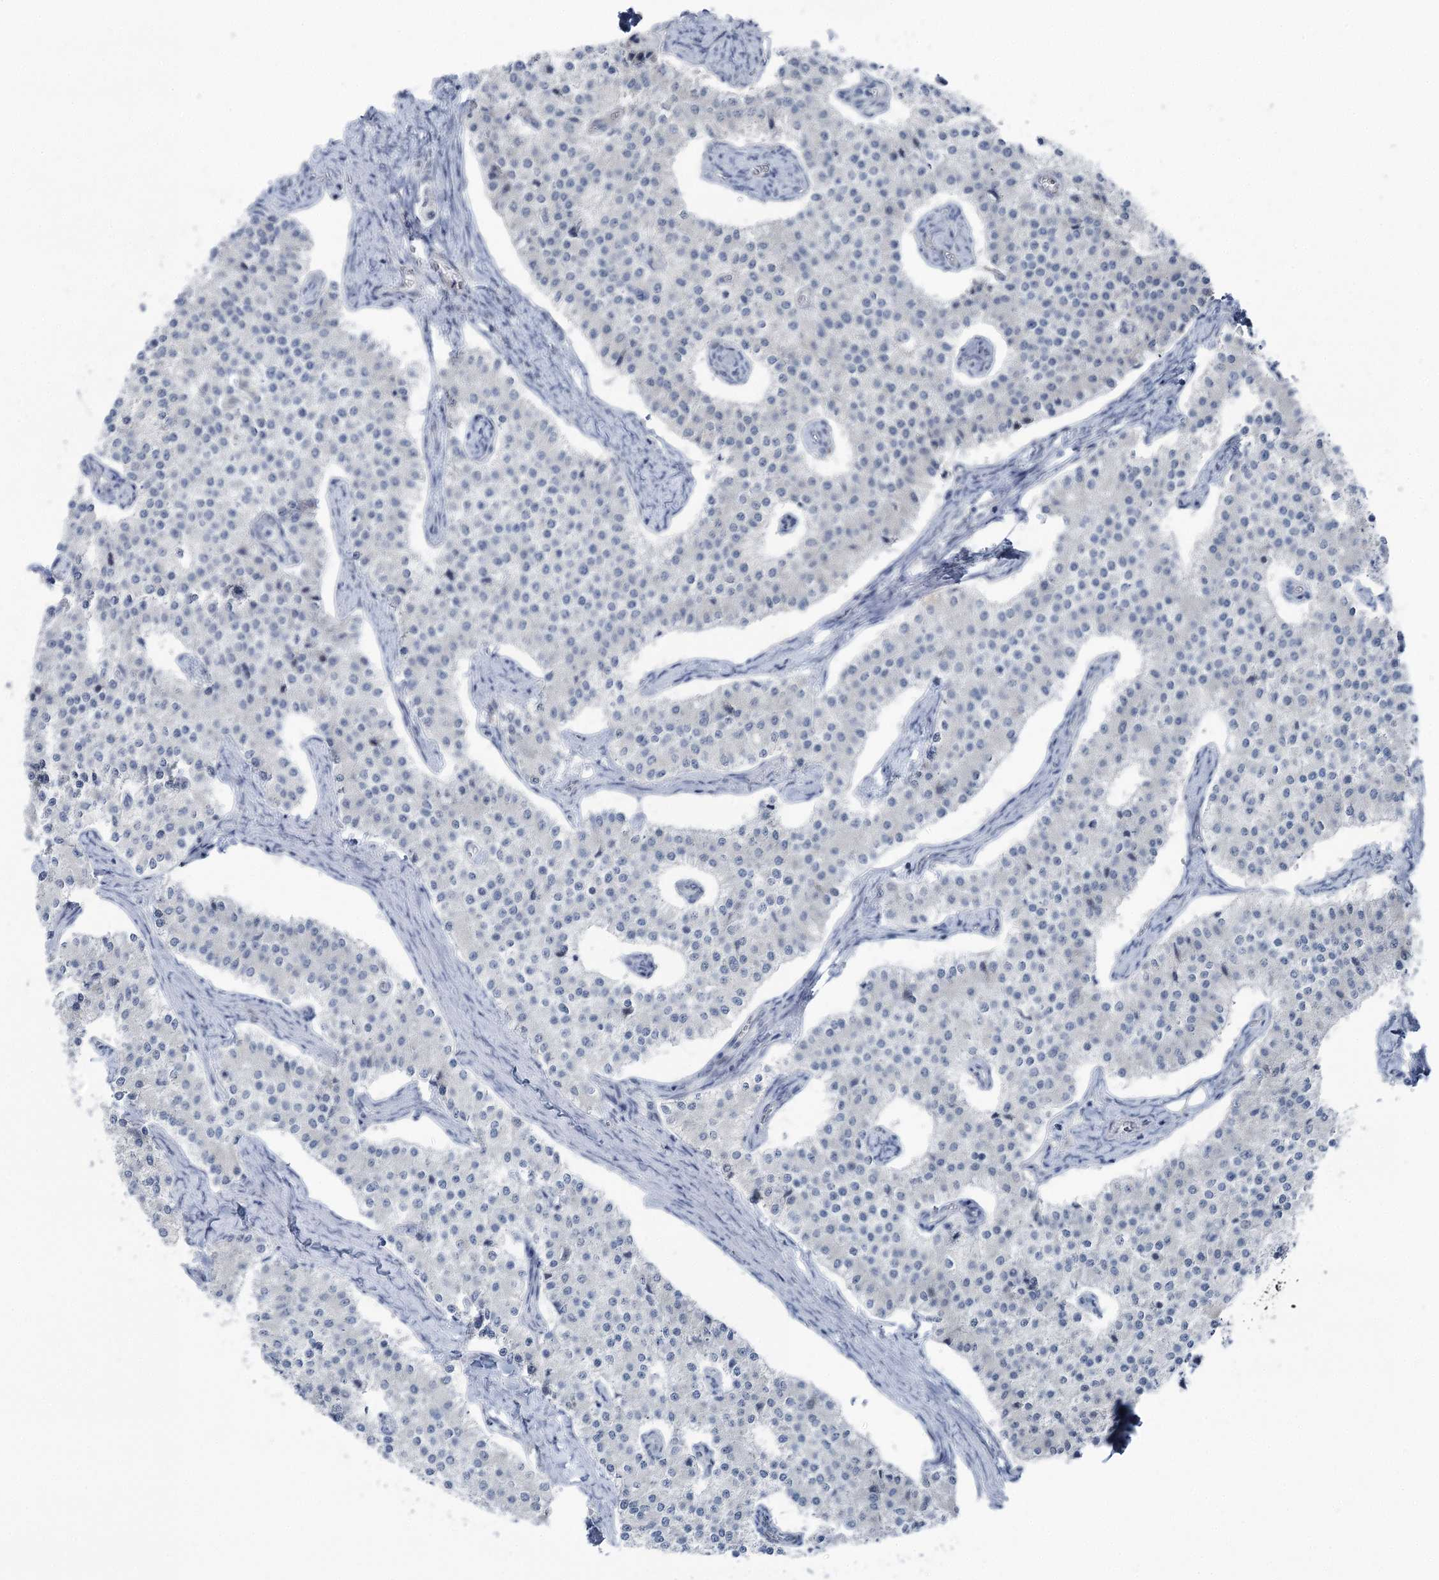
{"staining": {"intensity": "negative", "quantity": "none", "location": "none"}, "tissue": "carcinoid", "cell_type": "Tumor cells", "image_type": "cancer", "snomed": [{"axis": "morphology", "description": "Carcinoid, malignant, NOS"}, {"axis": "topography", "description": "Colon"}], "caption": "This is an IHC histopathology image of human carcinoid. There is no positivity in tumor cells.", "gene": "STEEP1", "patient": {"sex": "female", "age": 52}}